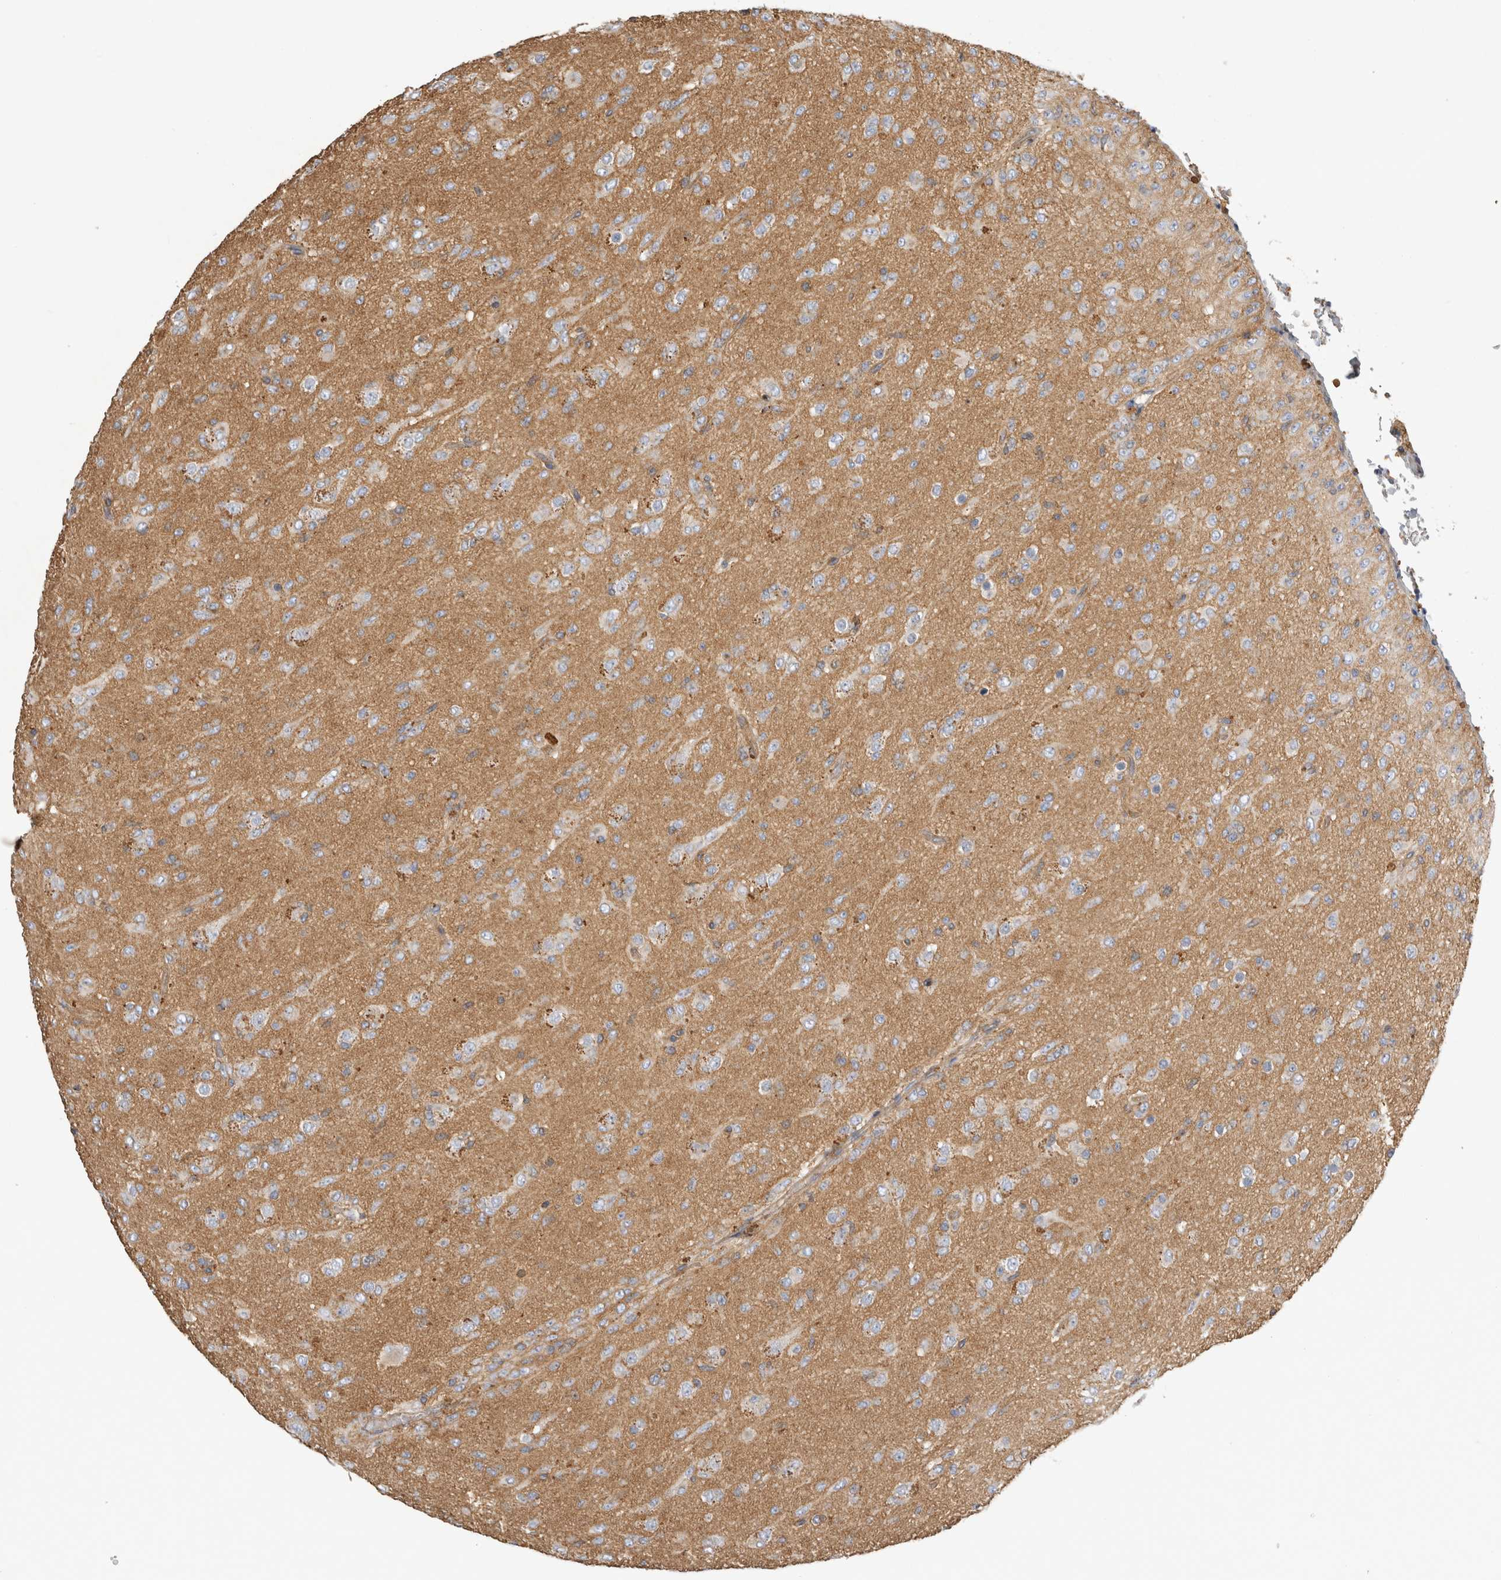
{"staining": {"intensity": "moderate", "quantity": "<25%", "location": "cytoplasmic/membranous"}, "tissue": "glioma", "cell_type": "Tumor cells", "image_type": "cancer", "snomed": [{"axis": "morphology", "description": "Glioma, malignant, Low grade"}, {"axis": "topography", "description": "Brain"}], "caption": "An image of human malignant glioma (low-grade) stained for a protein displays moderate cytoplasmic/membranous brown staining in tumor cells.", "gene": "CHMP6", "patient": {"sex": "male", "age": 65}}